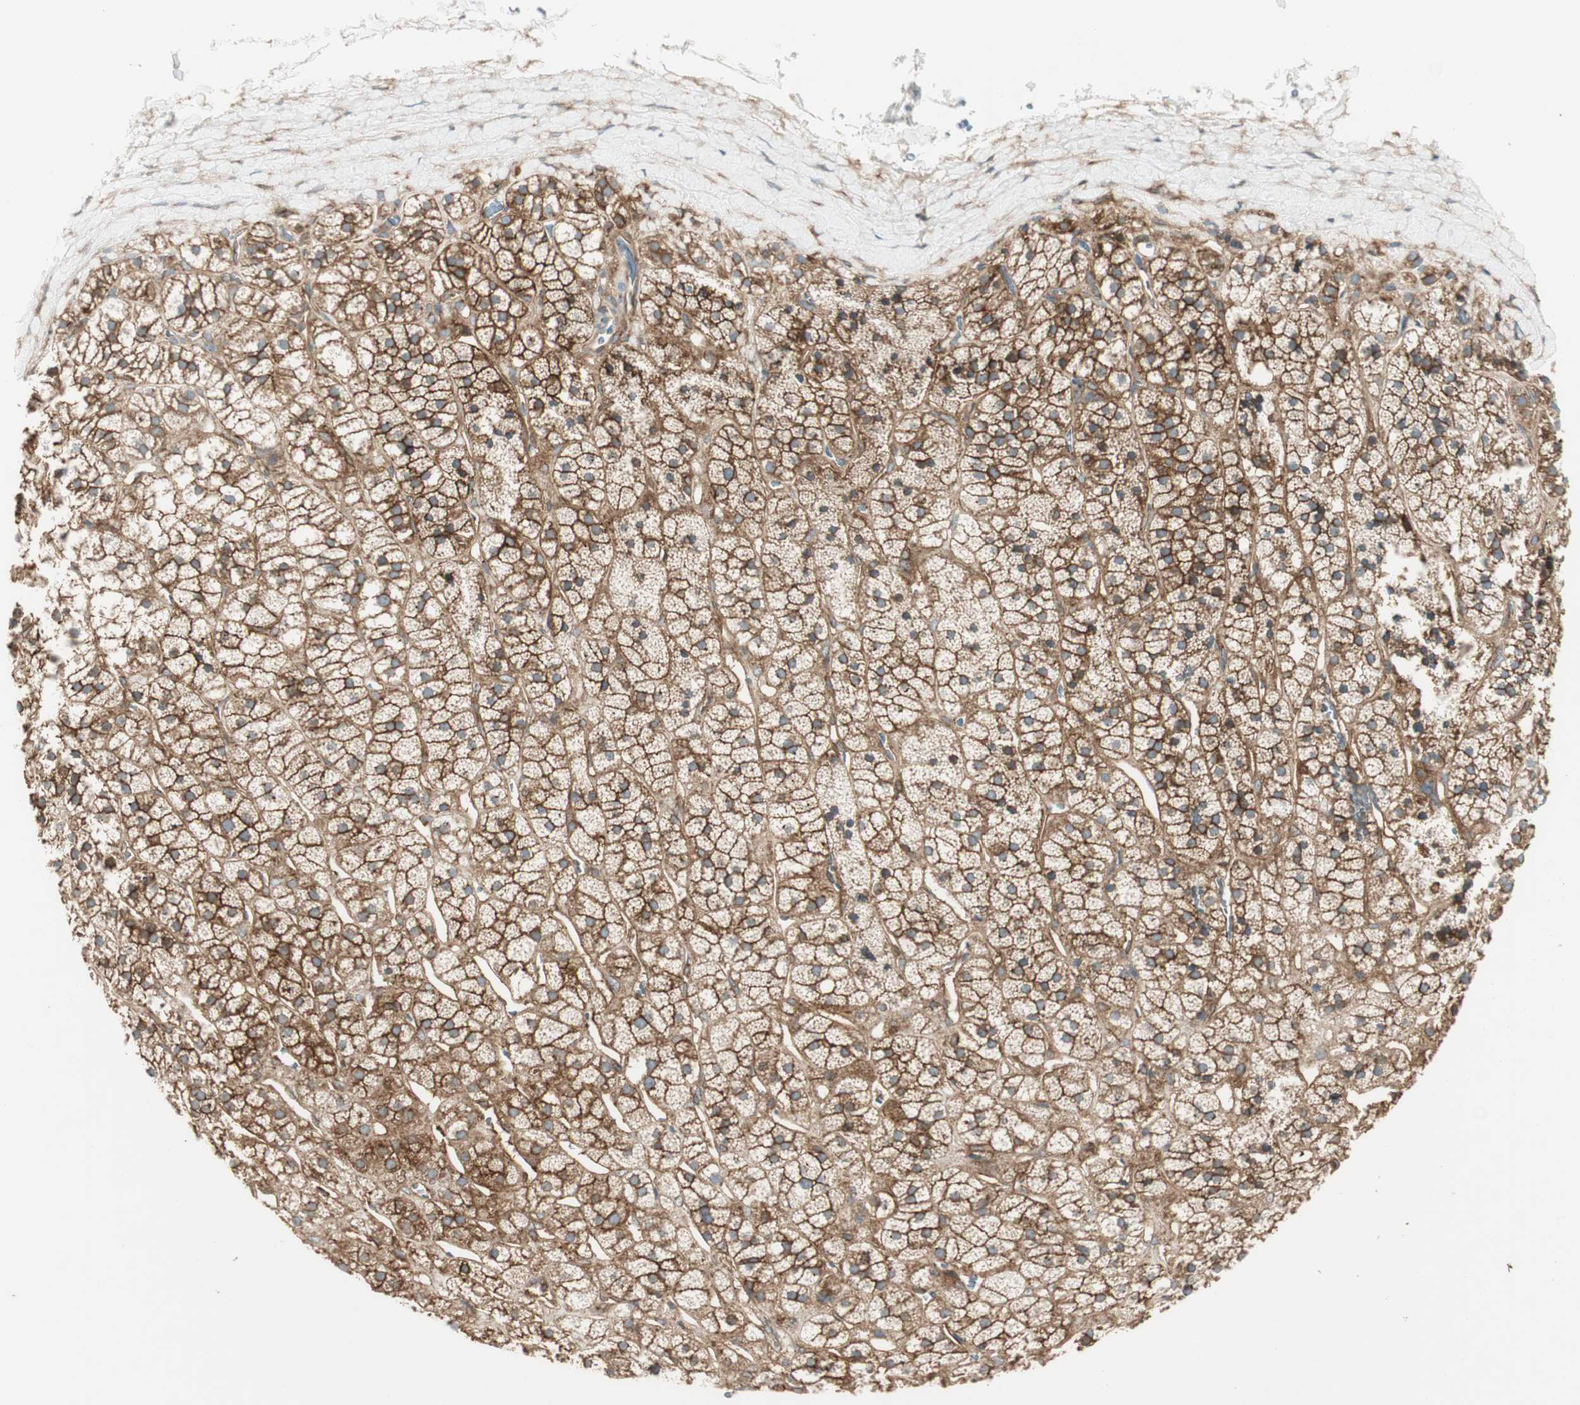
{"staining": {"intensity": "strong", "quantity": ">75%", "location": "cytoplasmic/membranous"}, "tissue": "adrenal gland", "cell_type": "Glandular cells", "image_type": "normal", "snomed": [{"axis": "morphology", "description": "Normal tissue, NOS"}, {"axis": "topography", "description": "Adrenal gland"}], "caption": "A brown stain labels strong cytoplasmic/membranous expression of a protein in glandular cells of unremarkable adrenal gland.", "gene": "BTN3A3", "patient": {"sex": "male", "age": 56}}